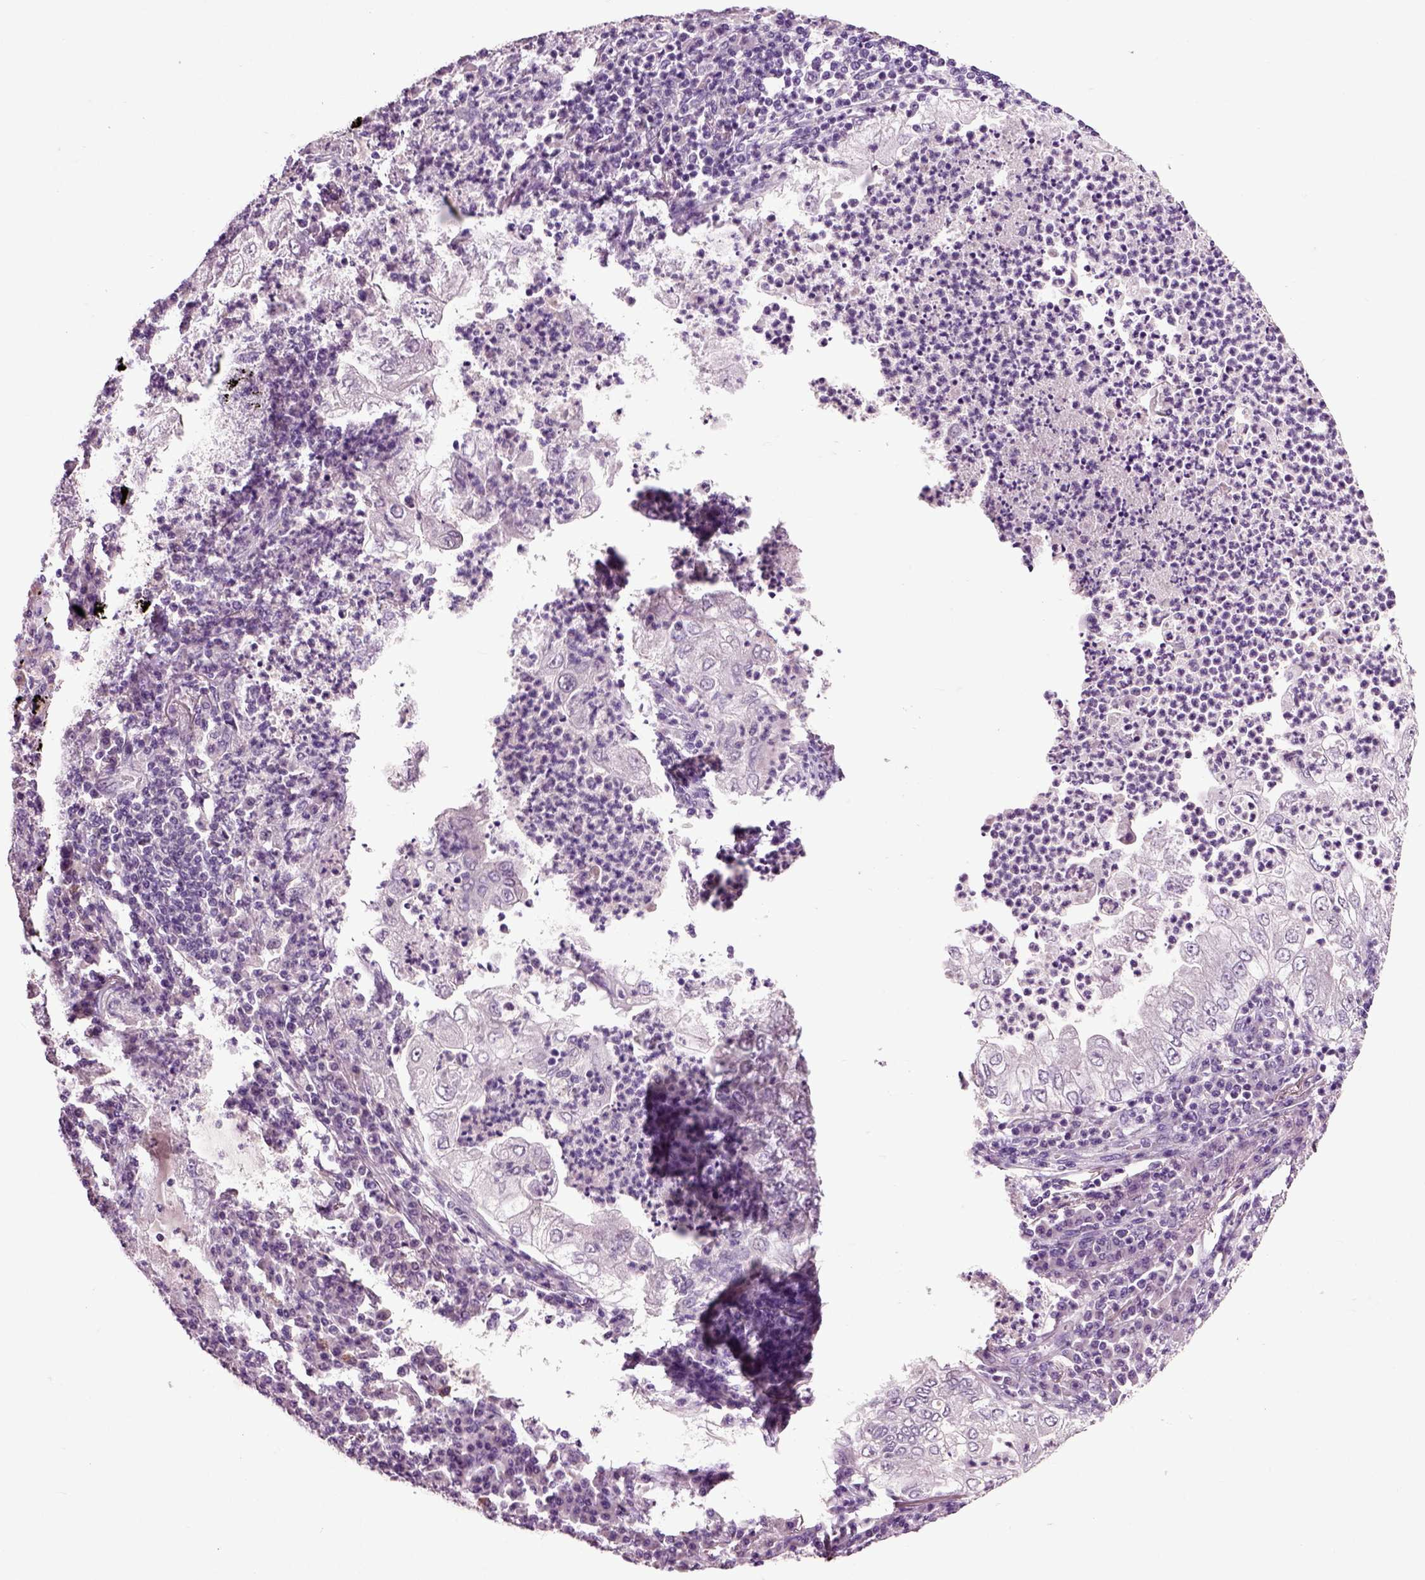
{"staining": {"intensity": "negative", "quantity": "none", "location": "none"}, "tissue": "lung cancer", "cell_type": "Tumor cells", "image_type": "cancer", "snomed": [{"axis": "morphology", "description": "Adenocarcinoma, NOS"}, {"axis": "topography", "description": "Lung"}], "caption": "This is an immunohistochemistry photomicrograph of human lung cancer. There is no positivity in tumor cells.", "gene": "CRHR1", "patient": {"sex": "female", "age": 73}}